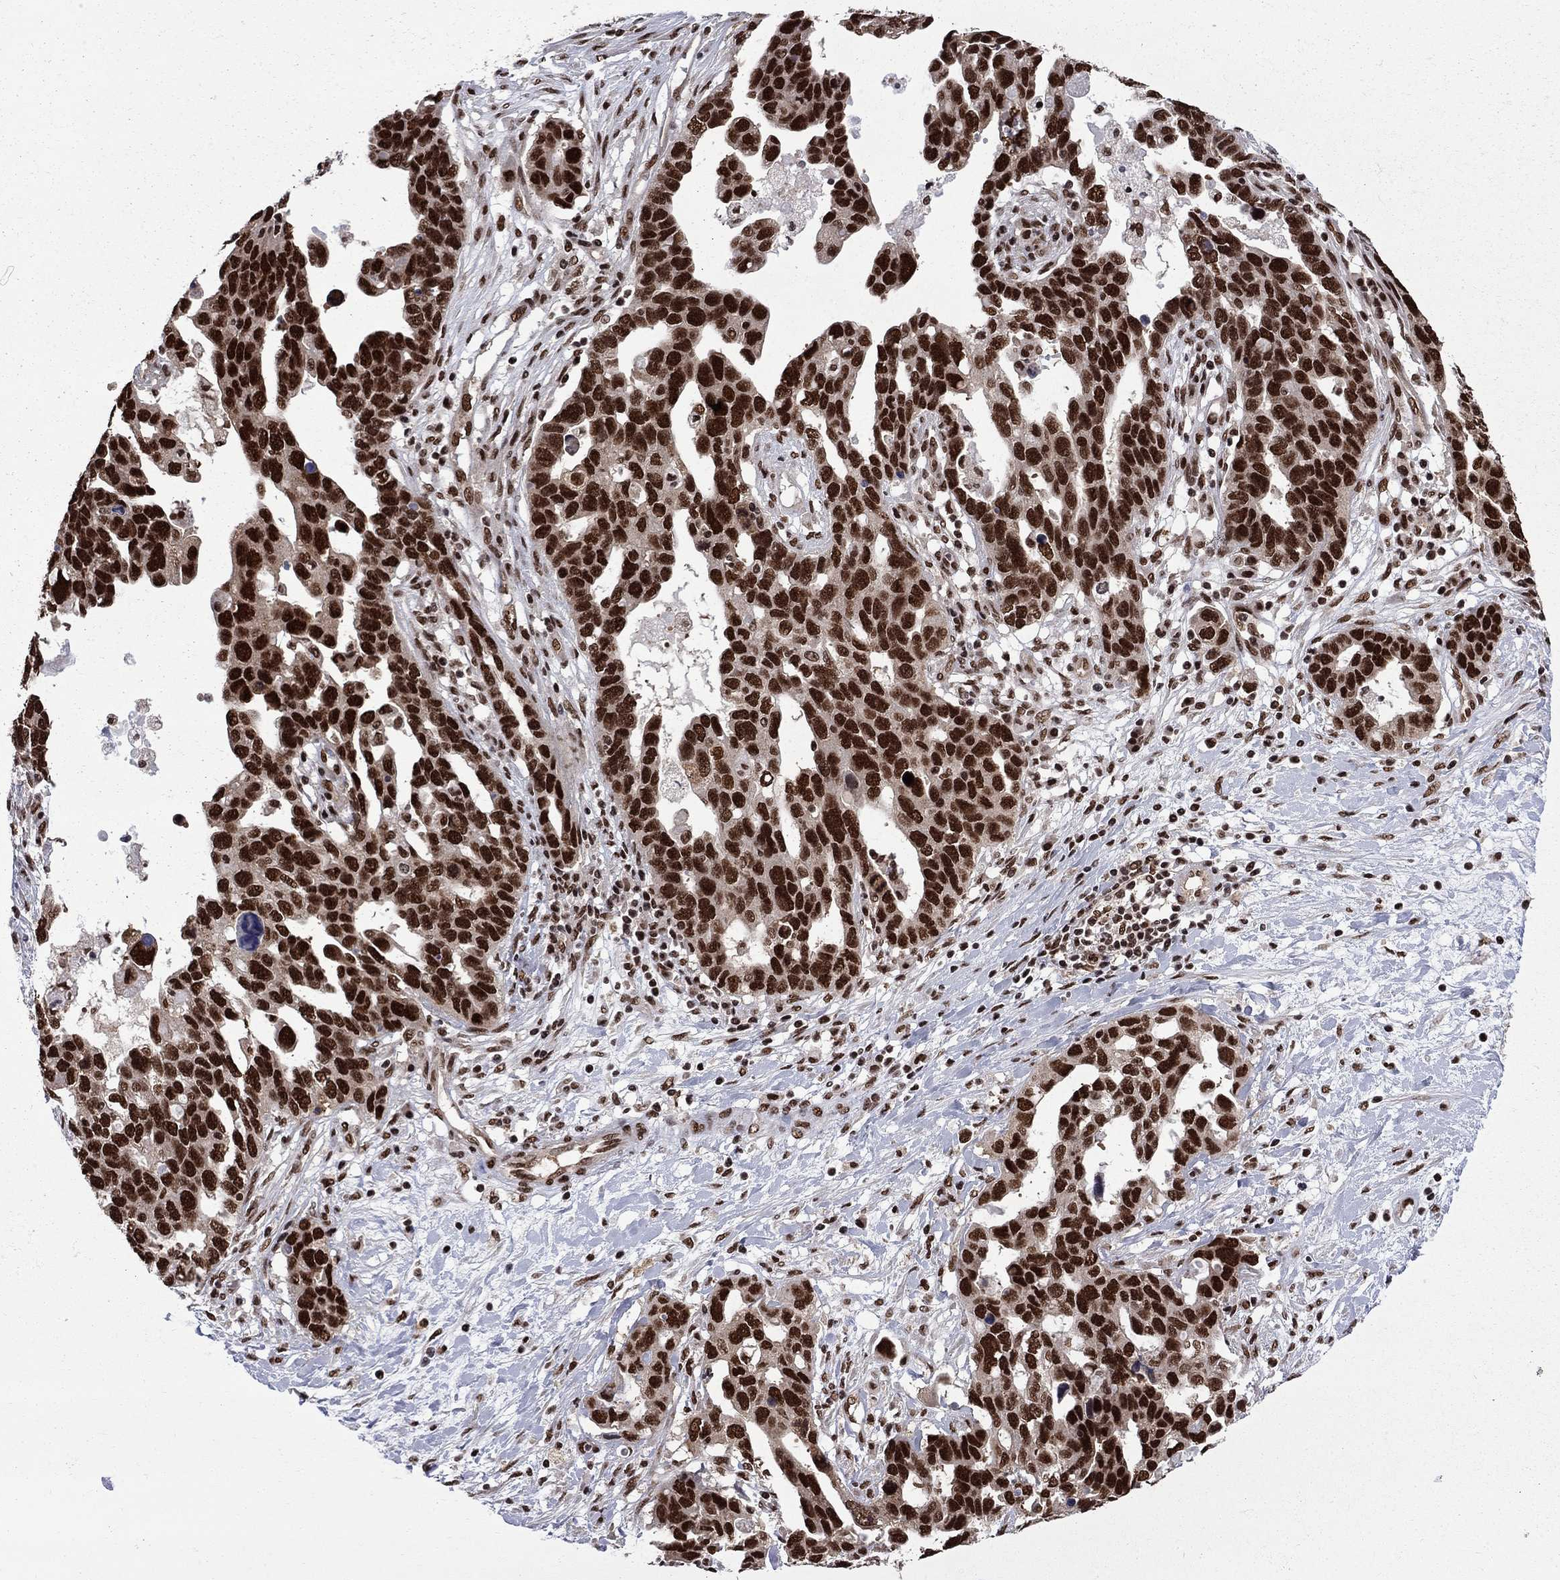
{"staining": {"intensity": "strong", "quantity": ">75%", "location": "nuclear"}, "tissue": "ovarian cancer", "cell_type": "Tumor cells", "image_type": "cancer", "snomed": [{"axis": "morphology", "description": "Cystadenocarcinoma, serous, NOS"}, {"axis": "topography", "description": "Ovary"}], "caption": "The histopathology image demonstrates immunohistochemical staining of ovarian cancer. There is strong nuclear positivity is identified in approximately >75% of tumor cells.", "gene": "MED25", "patient": {"sex": "female", "age": 54}}